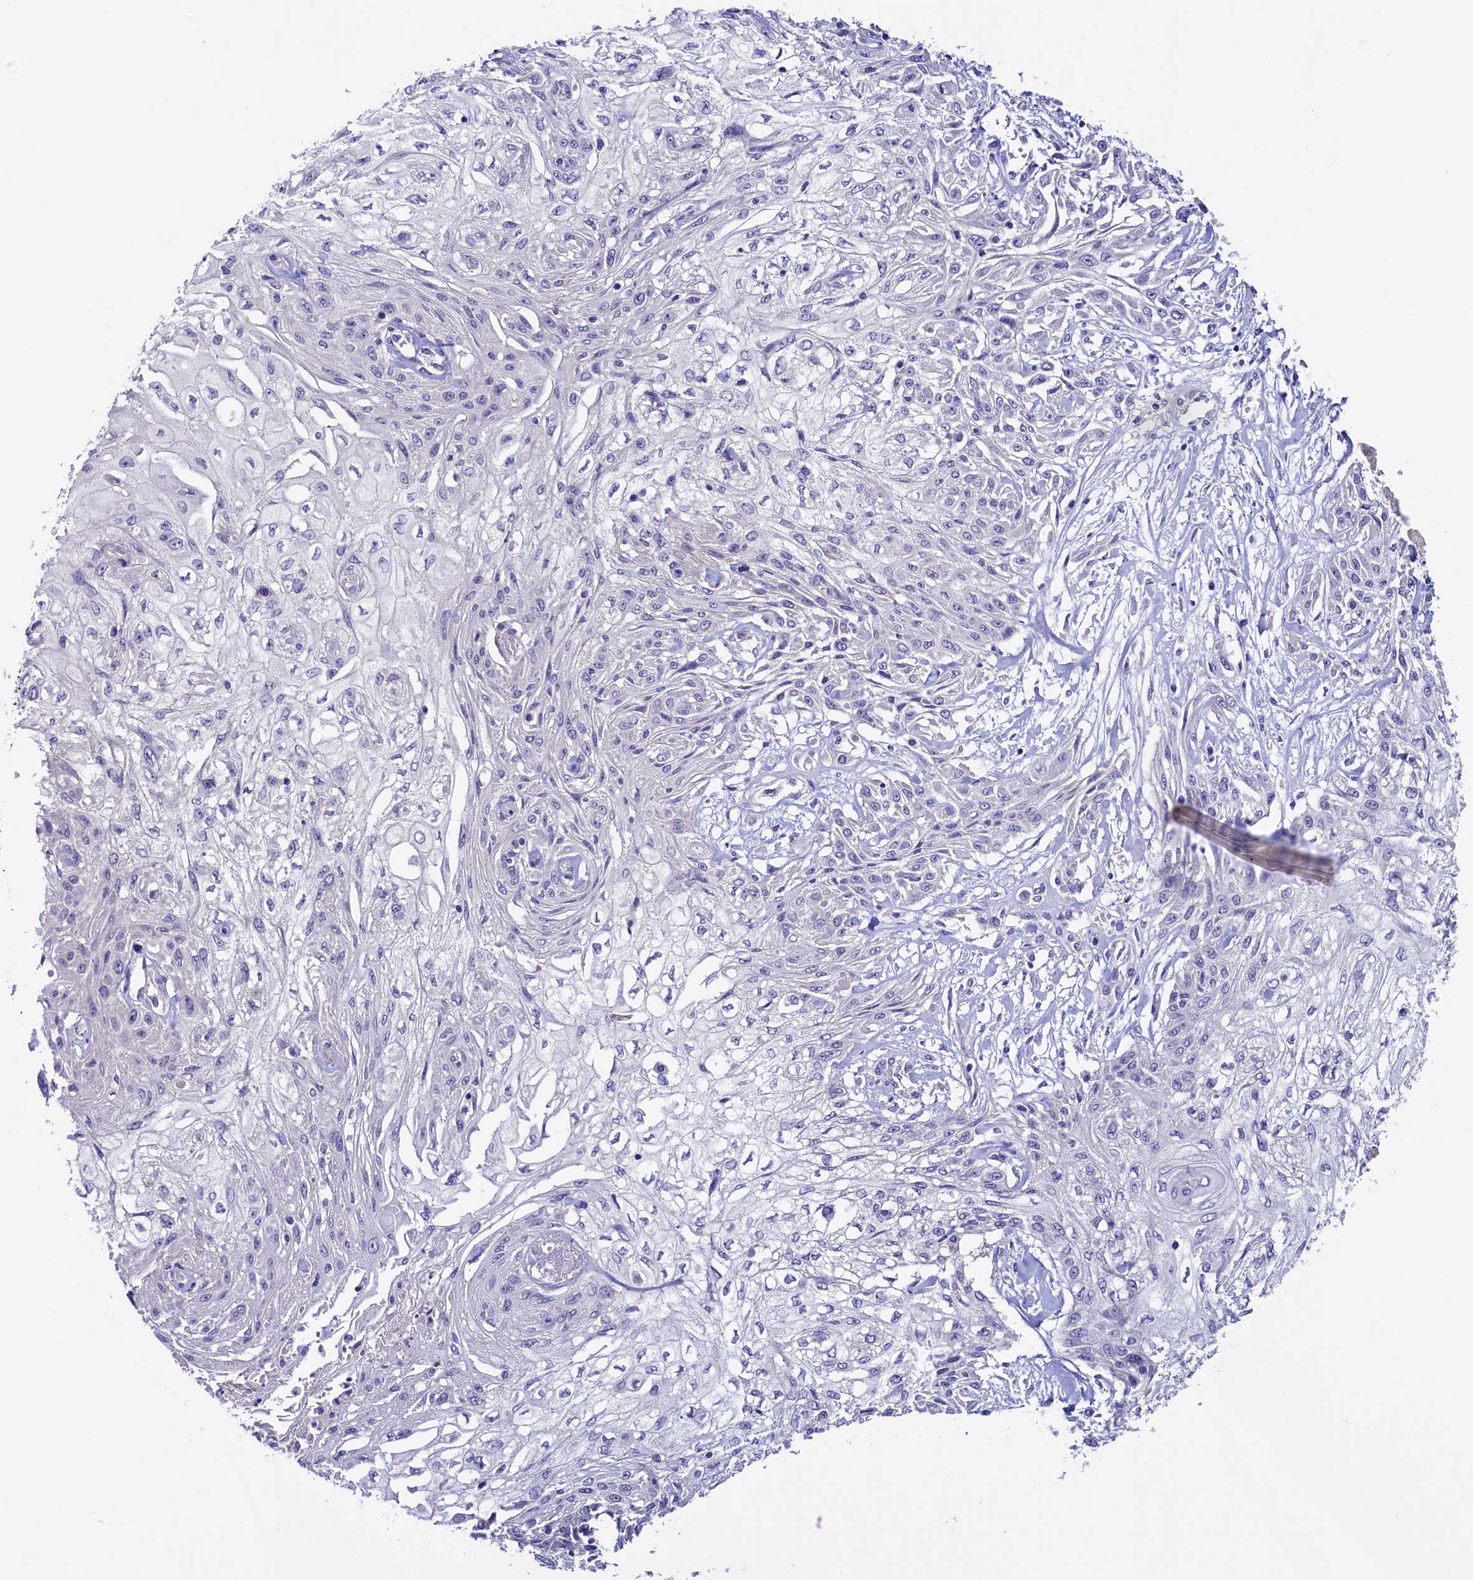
{"staining": {"intensity": "negative", "quantity": "none", "location": "none"}, "tissue": "skin cancer", "cell_type": "Tumor cells", "image_type": "cancer", "snomed": [{"axis": "morphology", "description": "Squamous cell carcinoma, NOS"}, {"axis": "morphology", "description": "Squamous cell carcinoma, metastatic, NOS"}, {"axis": "topography", "description": "Skin"}, {"axis": "topography", "description": "Lymph node"}], "caption": "IHC micrograph of neoplastic tissue: skin squamous cell carcinoma stained with DAB (3,3'-diaminobenzidine) shows no significant protein expression in tumor cells.", "gene": "FLYWCH2", "patient": {"sex": "male", "age": 75}}